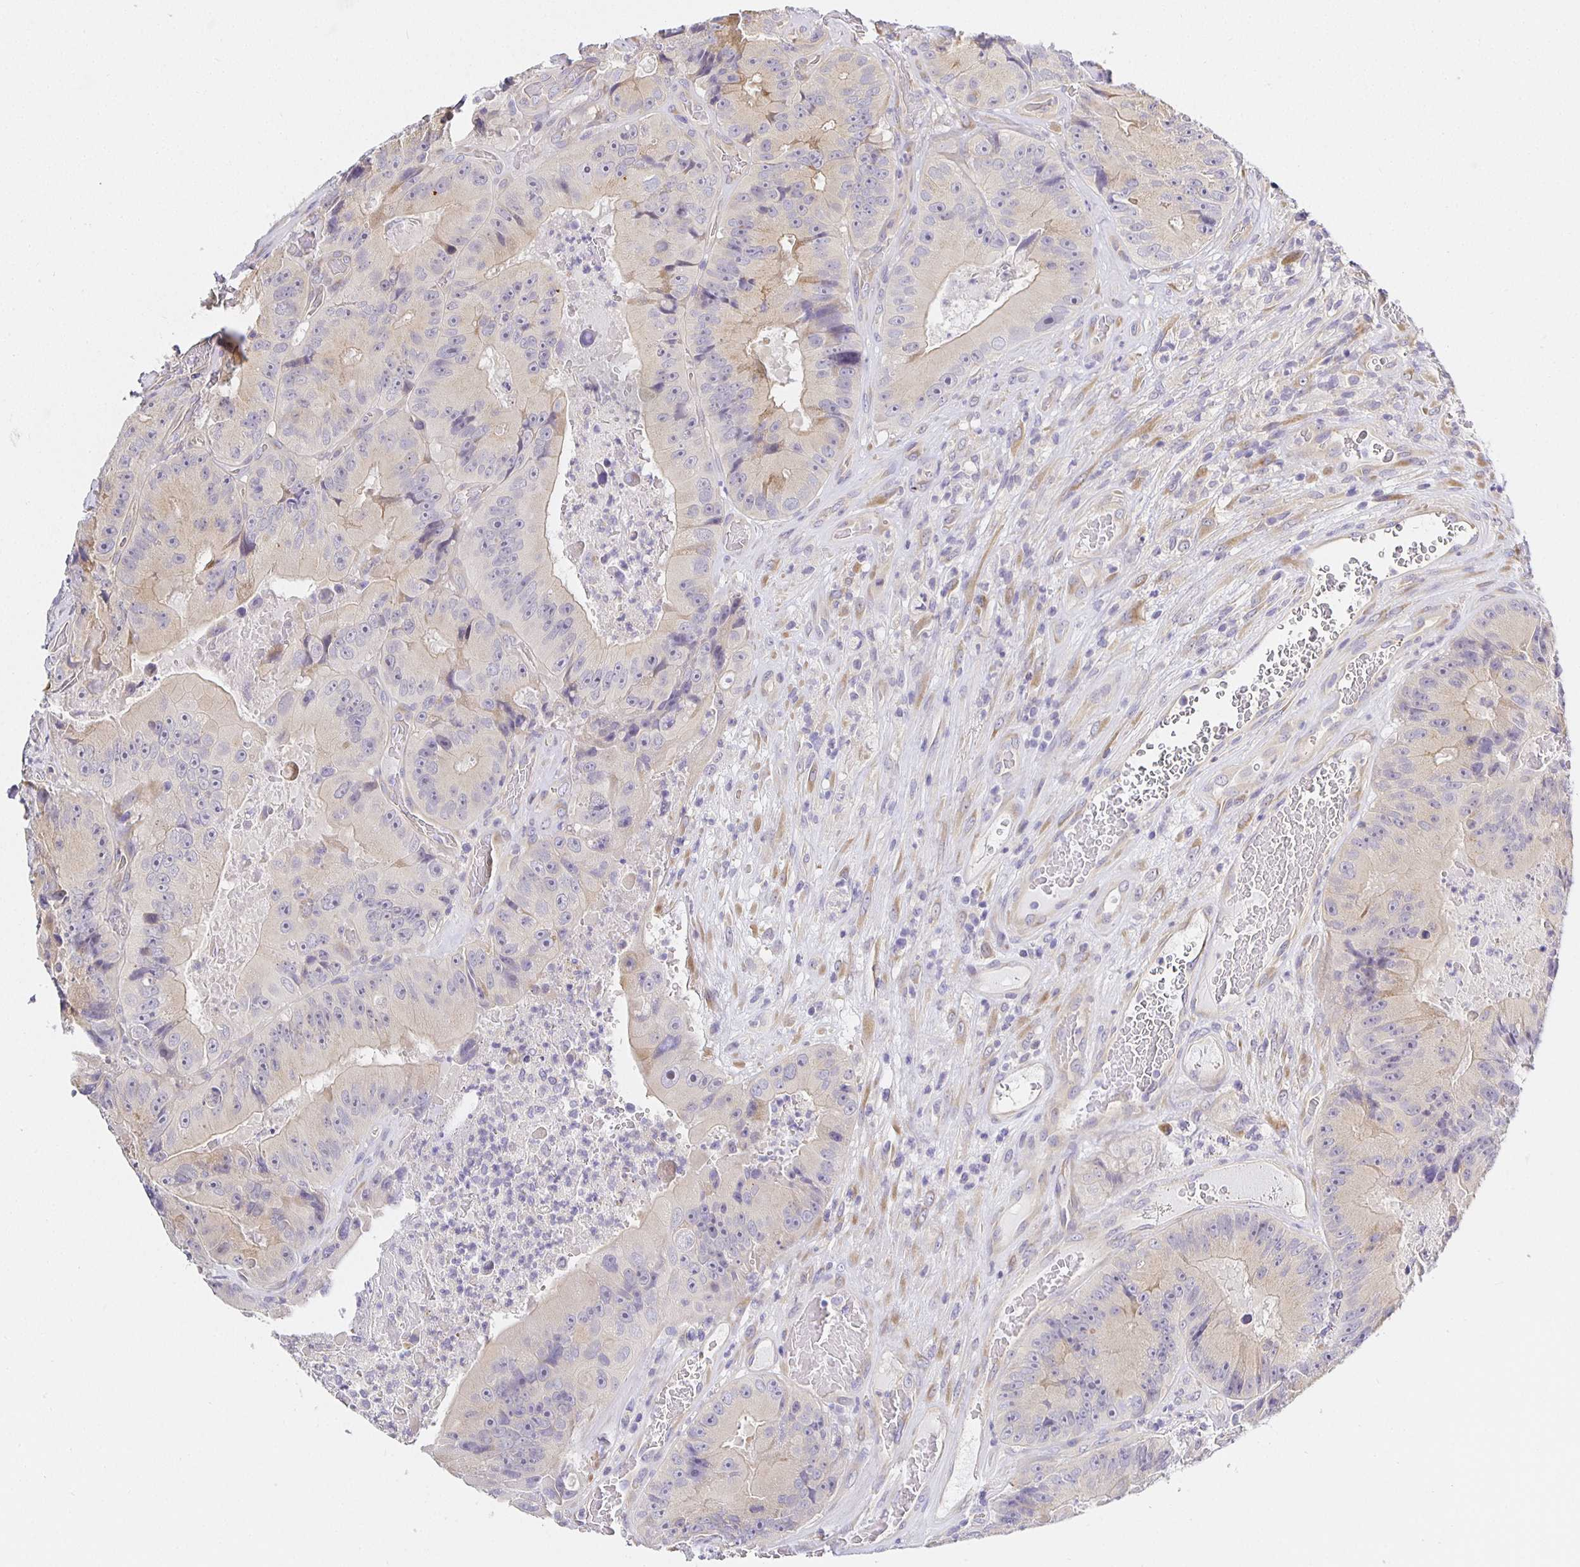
{"staining": {"intensity": "weak", "quantity": "<25%", "location": "cytoplasmic/membranous"}, "tissue": "colorectal cancer", "cell_type": "Tumor cells", "image_type": "cancer", "snomed": [{"axis": "morphology", "description": "Adenocarcinoma, NOS"}, {"axis": "topography", "description": "Colon"}], "caption": "Immunohistochemistry photomicrograph of neoplastic tissue: colorectal adenocarcinoma stained with DAB (3,3'-diaminobenzidine) shows no significant protein staining in tumor cells.", "gene": "OPALIN", "patient": {"sex": "female", "age": 86}}